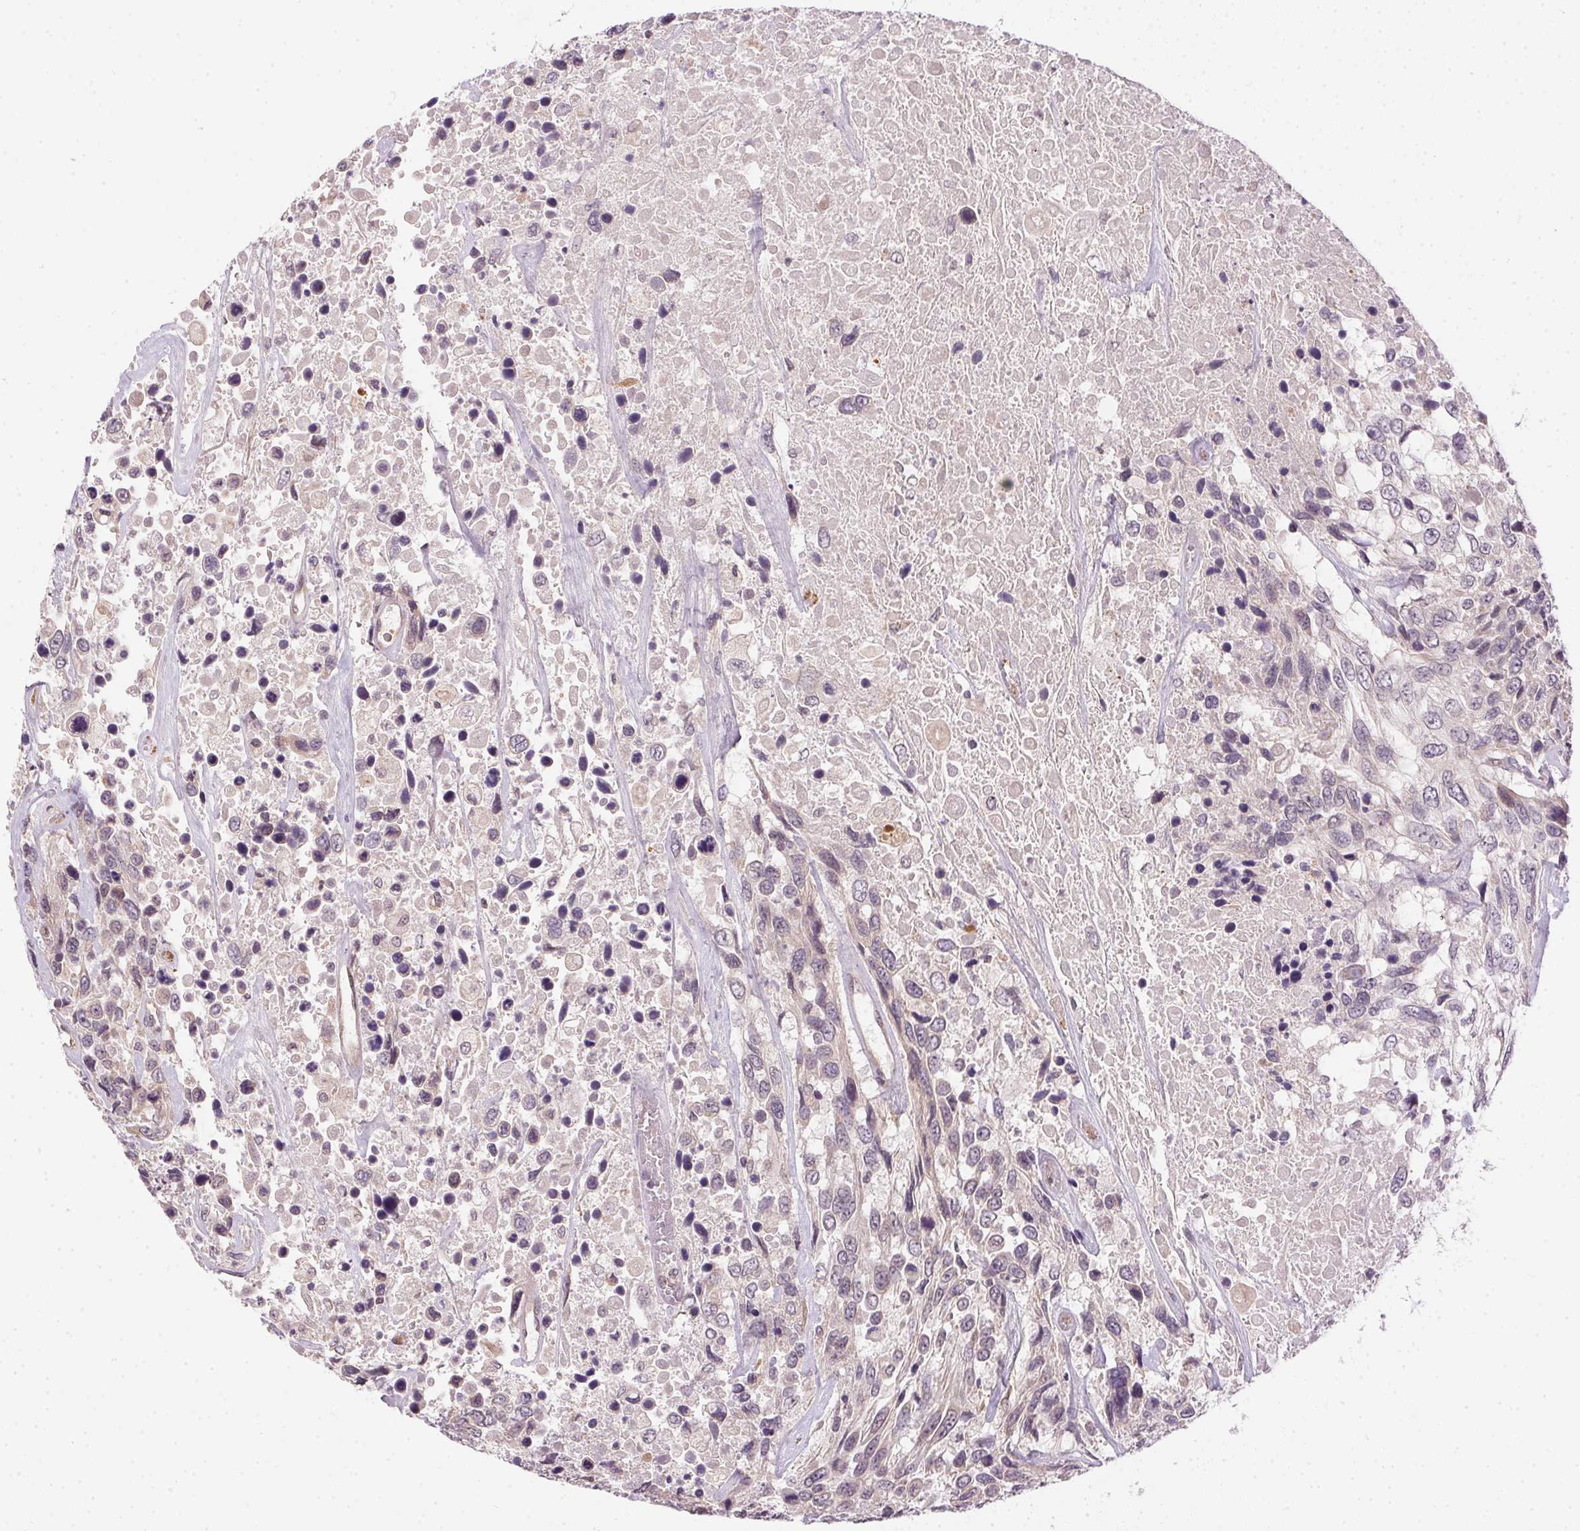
{"staining": {"intensity": "negative", "quantity": "none", "location": "none"}, "tissue": "urothelial cancer", "cell_type": "Tumor cells", "image_type": "cancer", "snomed": [{"axis": "morphology", "description": "Urothelial carcinoma, High grade"}, {"axis": "topography", "description": "Urinary bladder"}], "caption": "An immunohistochemistry (IHC) image of urothelial carcinoma (high-grade) is shown. There is no staining in tumor cells of urothelial carcinoma (high-grade).", "gene": "CFAP92", "patient": {"sex": "female", "age": 70}}